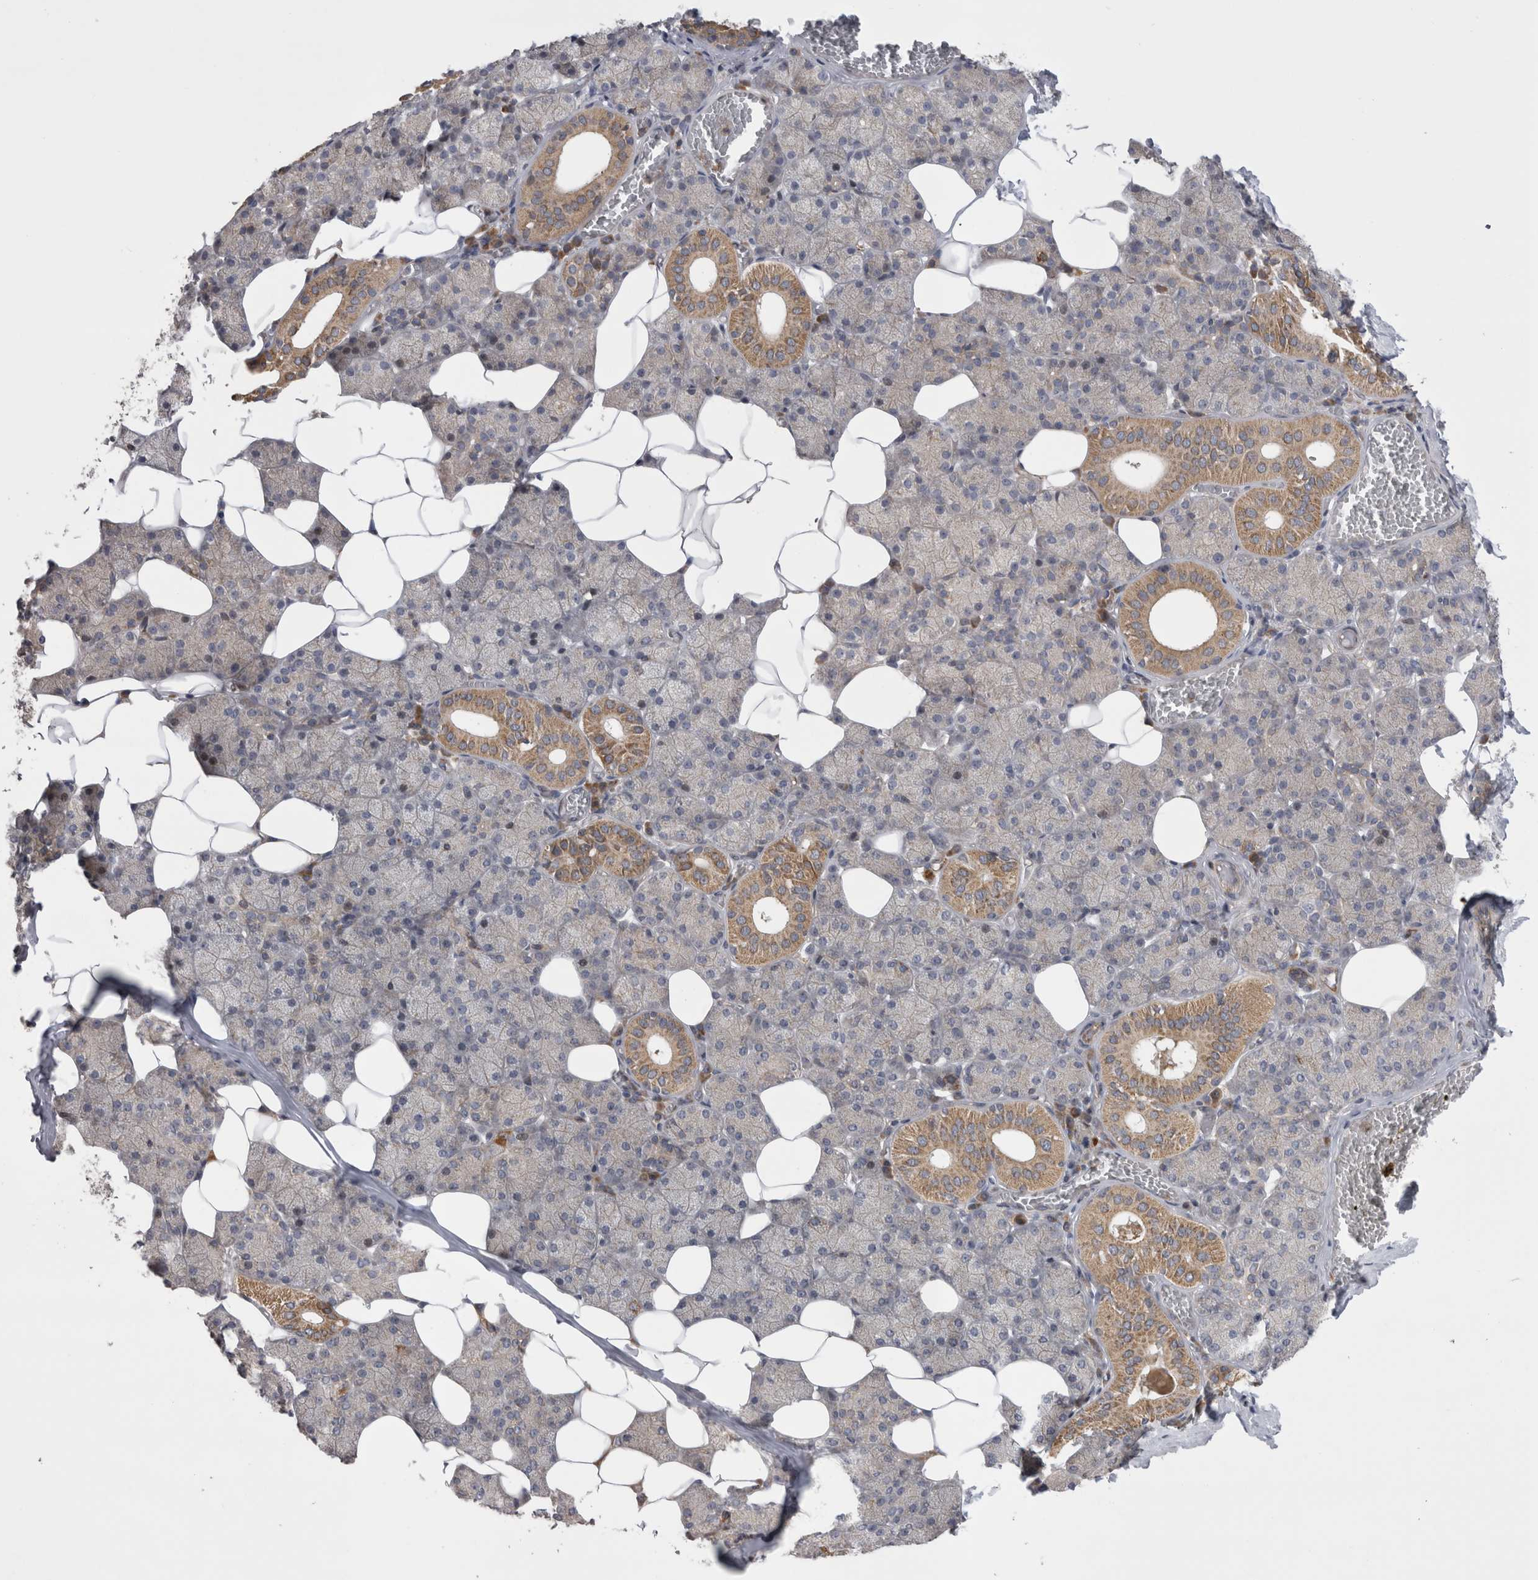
{"staining": {"intensity": "moderate", "quantity": "<25%", "location": "cytoplasmic/membranous"}, "tissue": "salivary gland", "cell_type": "Glandular cells", "image_type": "normal", "snomed": [{"axis": "morphology", "description": "Normal tissue, NOS"}, {"axis": "topography", "description": "Salivary gland"}], "caption": "Immunohistochemical staining of unremarkable salivary gland exhibits moderate cytoplasmic/membranous protein expression in about <25% of glandular cells.", "gene": "TSPOAP1", "patient": {"sex": "female", "age": 33}}